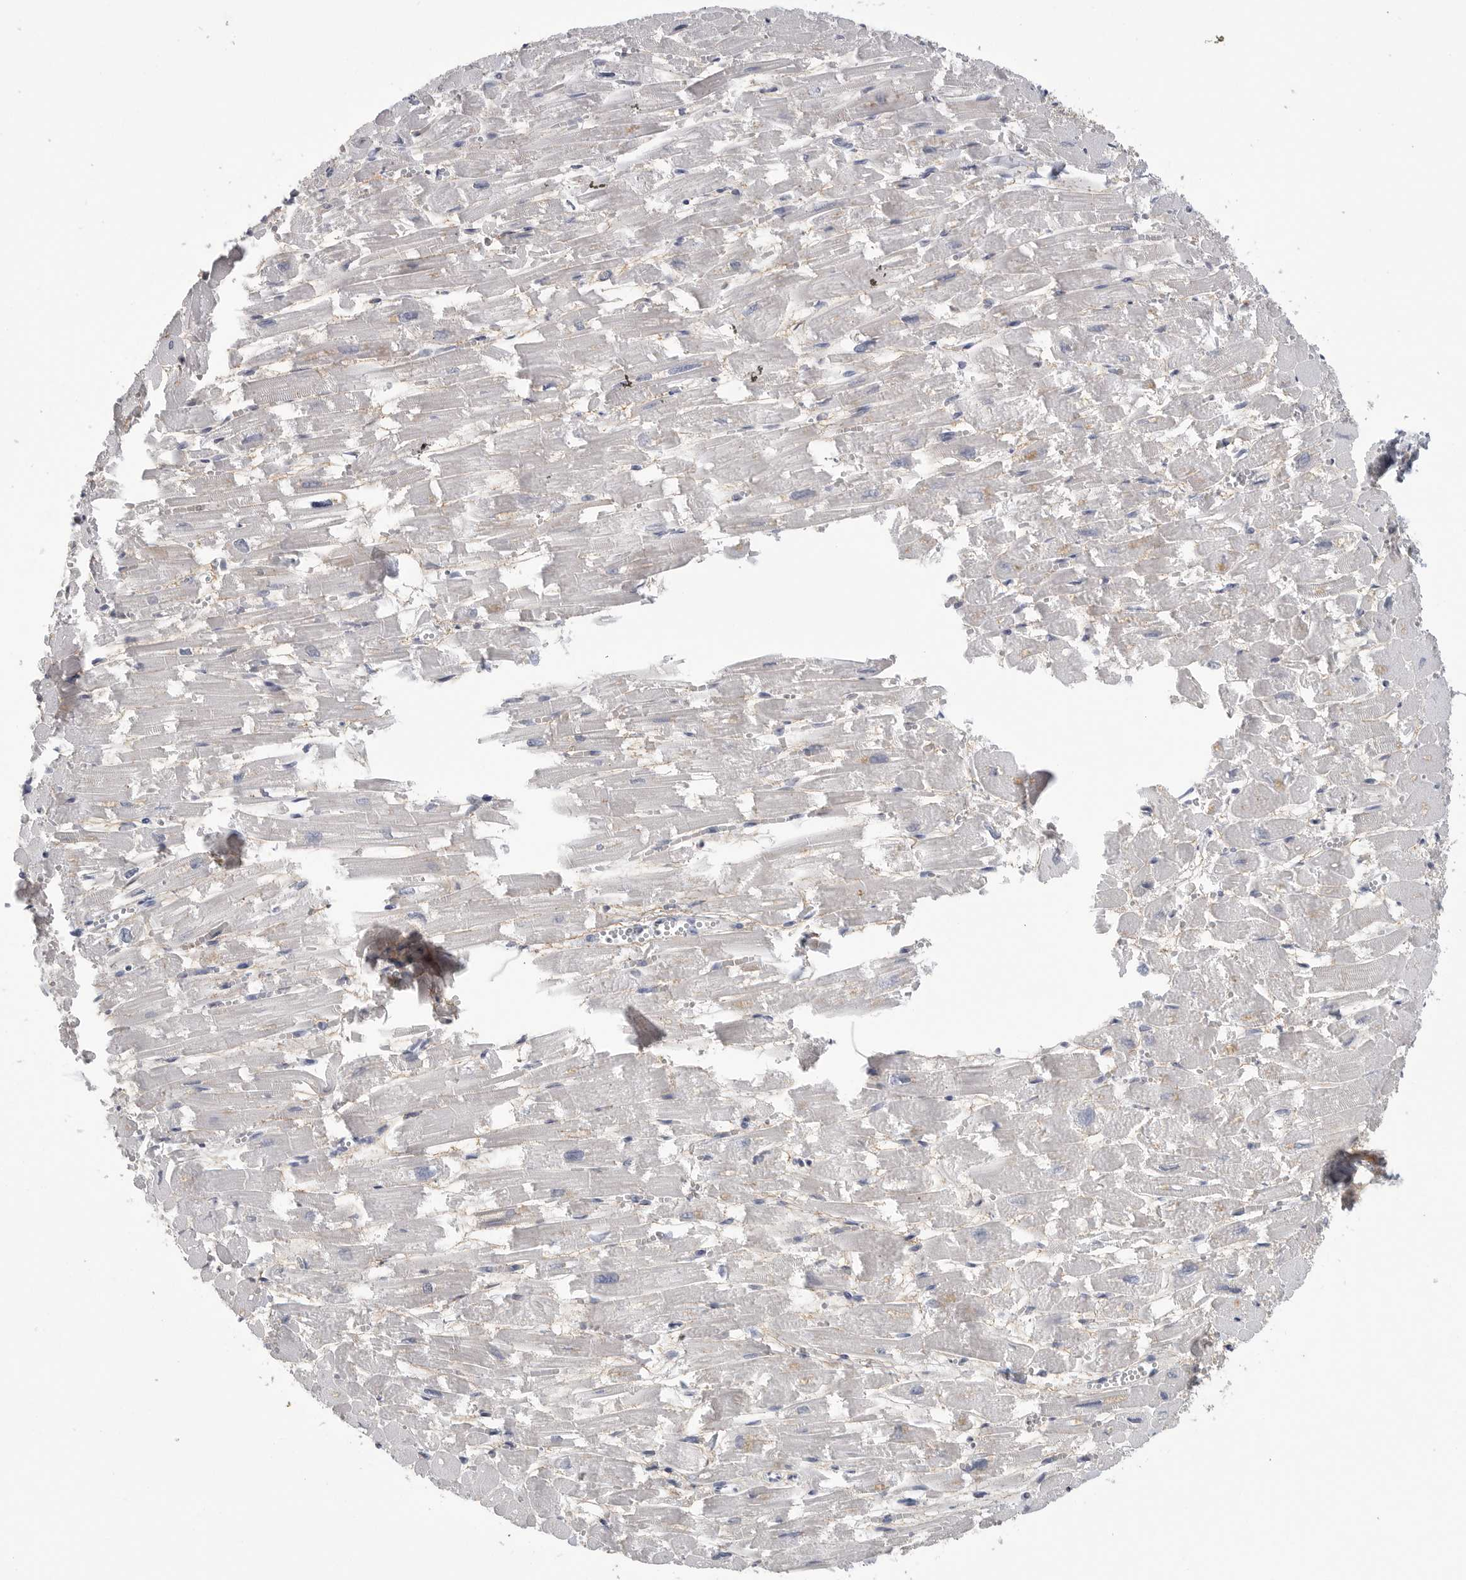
{"staining": {"intensity": "negative", "quantity": "none", "location": "none"}, "tissue": "heart muscle", "cell_type": "Cardiomyocytes", "image_type": "normal", "snomed": [{"axis": "morphology", "description": "Normal tissue, NOS"}, {"axis": "topography", "description": "Heart"}], "caption": "Protein analysis of benign heart muscle reveals no significant staining in cardiomyocytes.", "gene": "SDC3", "patient": {"sex": "male", "age": 54}}